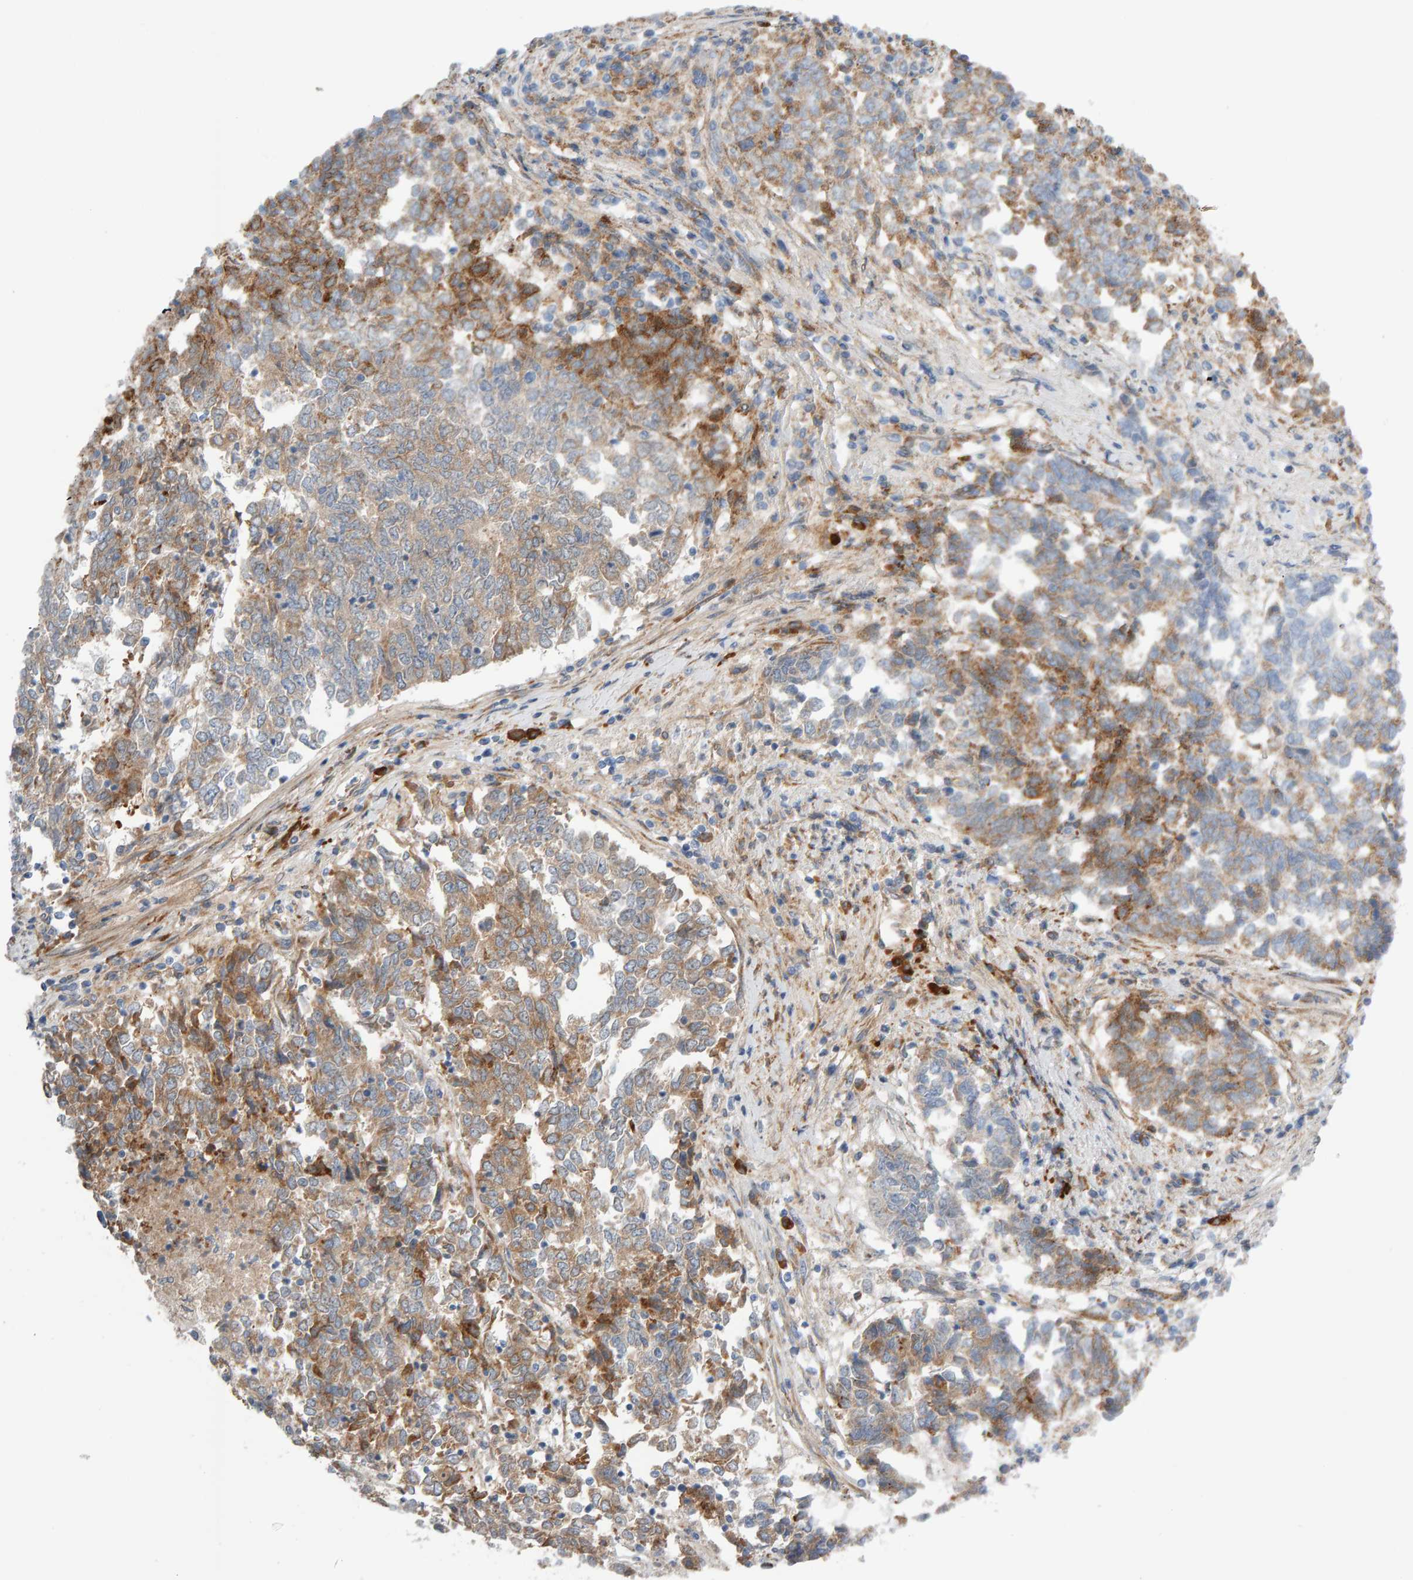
{"staining": {"intensity": "moderate", "quantity": "25%-75%", "location": "cytoplasmic/membranous"}, "tissue": "endometrial cancer", "cell_type": "Tumor cells", "image_type": "cancer", "snomed": [{"axis": "morphology", "description": "Adenocarcinoma, NOS"}, {"axis": "topography", "description": "Endometrium"}], "caption": "Endometrial cancer was stained to show a protein in brown. There is medium levels of moderate cytoplasmic/membranous staining in about 25%-75% of tumor cells.", "gene": "ENGASE", "patient": {"sex": "female", "age": 80}}